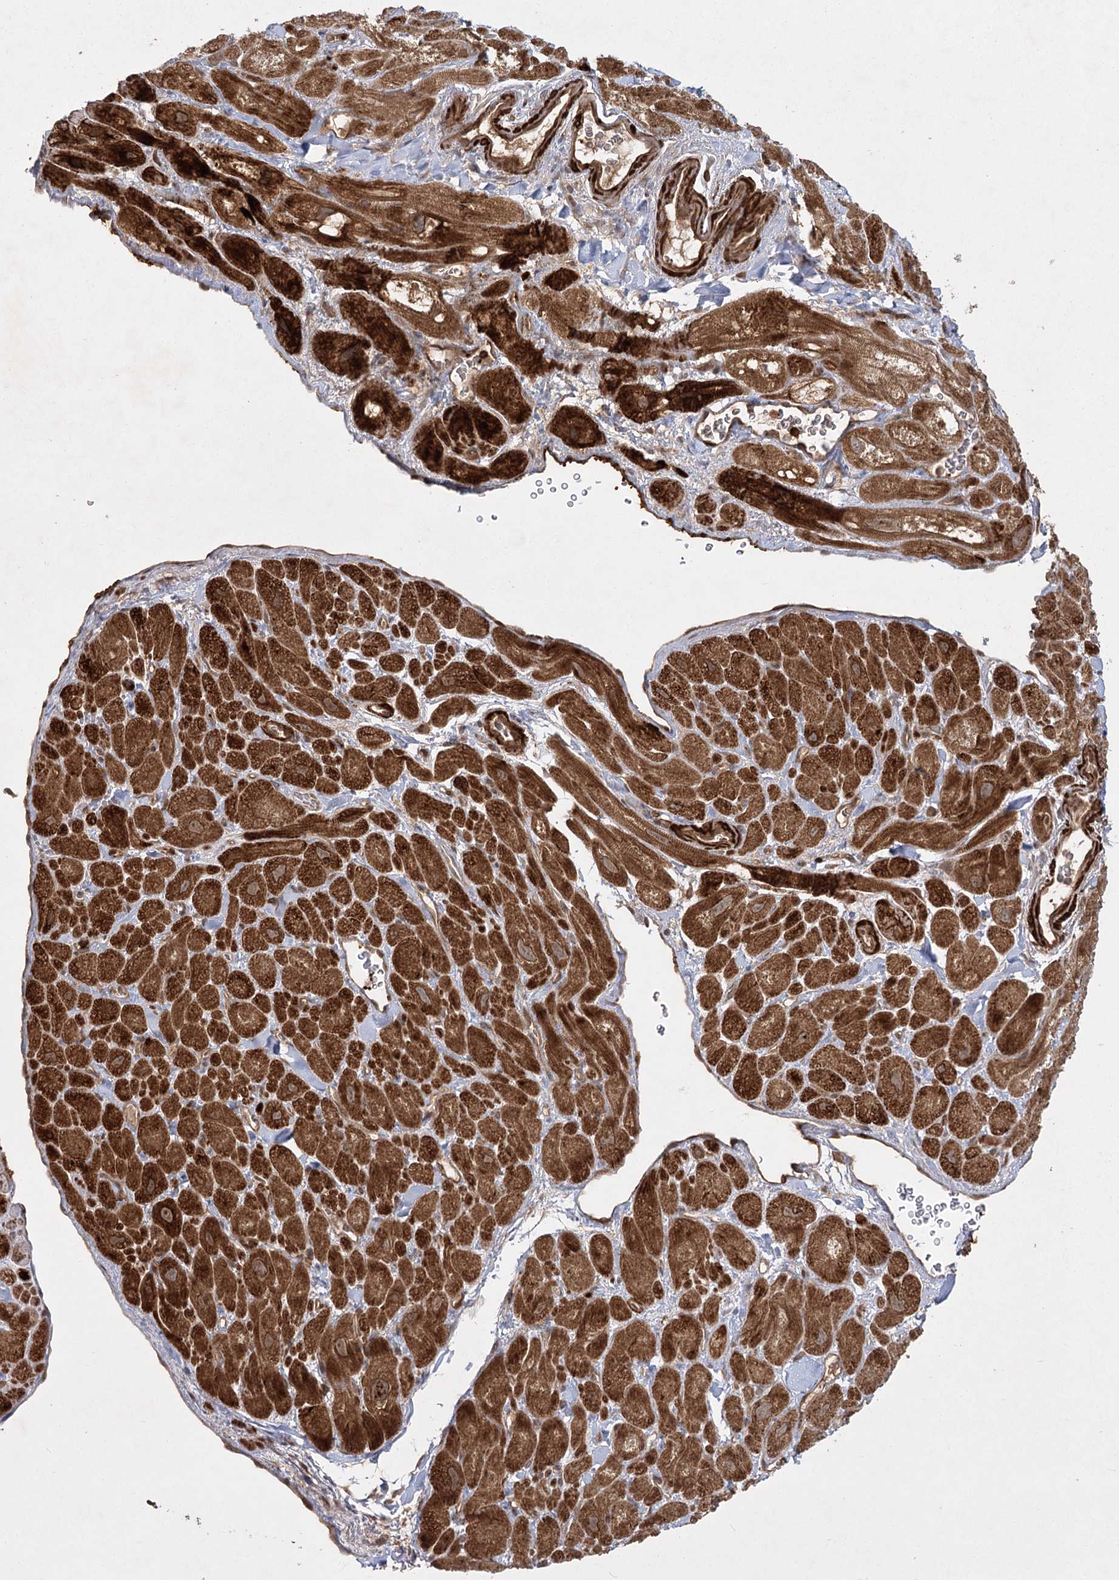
{"staining": {"intensity": "strong", "quantity": ">75%", "location": "cytoplasmic/membranous"}, "tissue": "heart muscle", "cell_type": "Cardiomyocytes", "image_type": "normal", "snomed": [{"axis": "morphology", "description": "Normal tissue, NOS"}, {"axis": "topography", "description": "Heart"}], "caption": "IHC histopathology image of unremarkable heart muscle stained for a protein (brown), which exhibits high levels of strong cytoplasmic/membranous staining in about >75% of cardiomyocytes.", "gene": "MDFIC", "patient": {"sex": "male", "age": 49}}